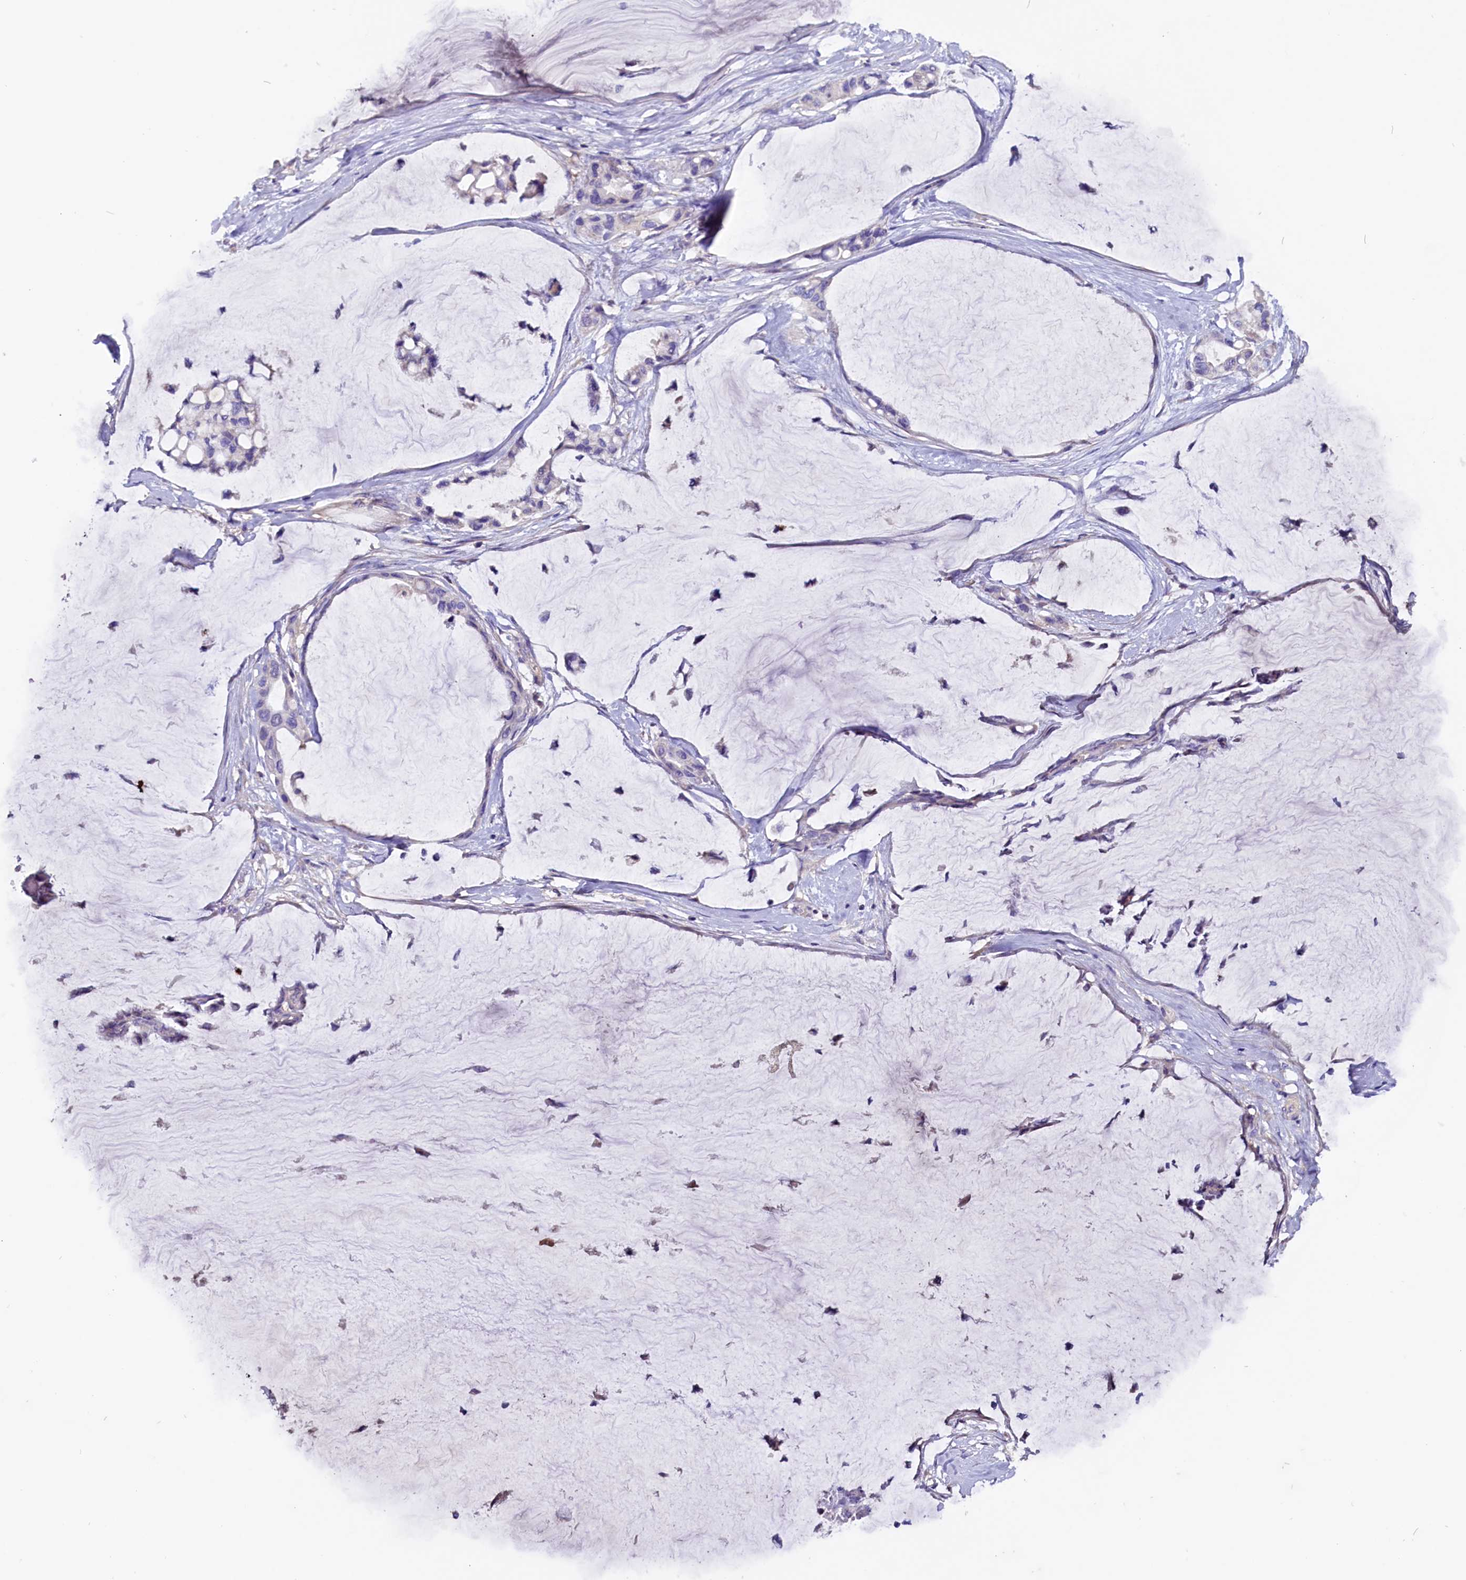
{"staining": {"intensity": "negative", "quantity": "none", "location": "none"}, "tissue": "ovarian cancer", "cell_type": "Tumor cells", "image_type": "cancer", "snomed": [{"axis": "morphology", "description": "Cystadenocarcinoma, mucinous, NOS"}, {"axis": "topography", "description": "Ovary"}], "caption": "Ovarian cancer was stained to show a protein in brown. There is no significant positivity in tumor cells.", "gene": "CCBE1", "patient": {"sex": "female", "age": 39}}